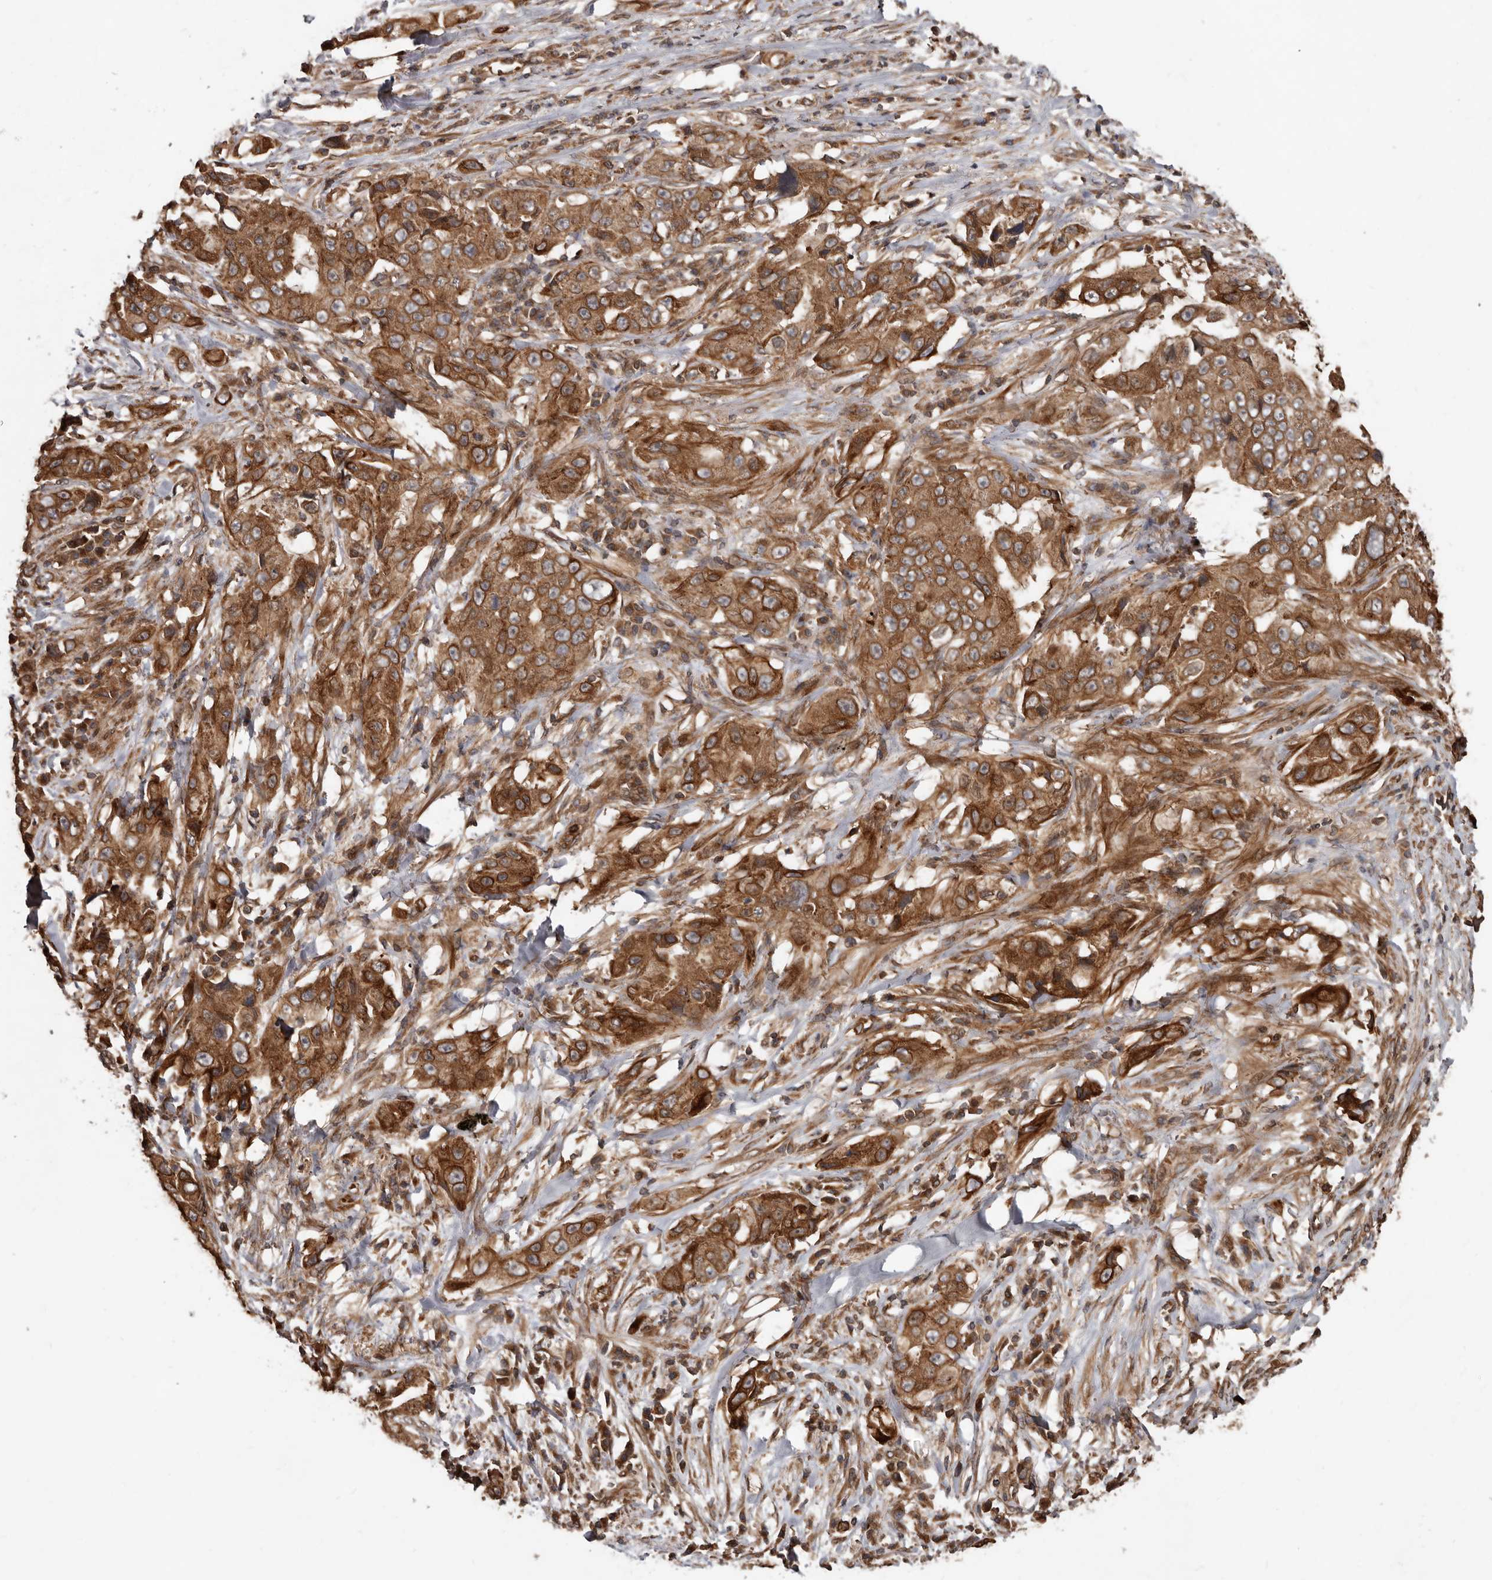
{"staining": {"intensity": "moderate", "quantity": ">75%", "location": "cytoplasmic/membranous"}, "tissue": "lung cancer", "cell_type": "Tumor cells", "image_type": "cancer", "snomed": [{"axis": "morphology", "description": "Adenocarcinoma, NOS"}, {"axis": "topography", "description": "Lung"}], "caption": "Adenocarcinoma (lung) stained with immunohistochemistry (IHC) exhibits moderate cytoplasmic/membranous positivity in about >75% of tumor cells.", "gene": "STK36", "patient": {"sex": "female", "age": 51}}